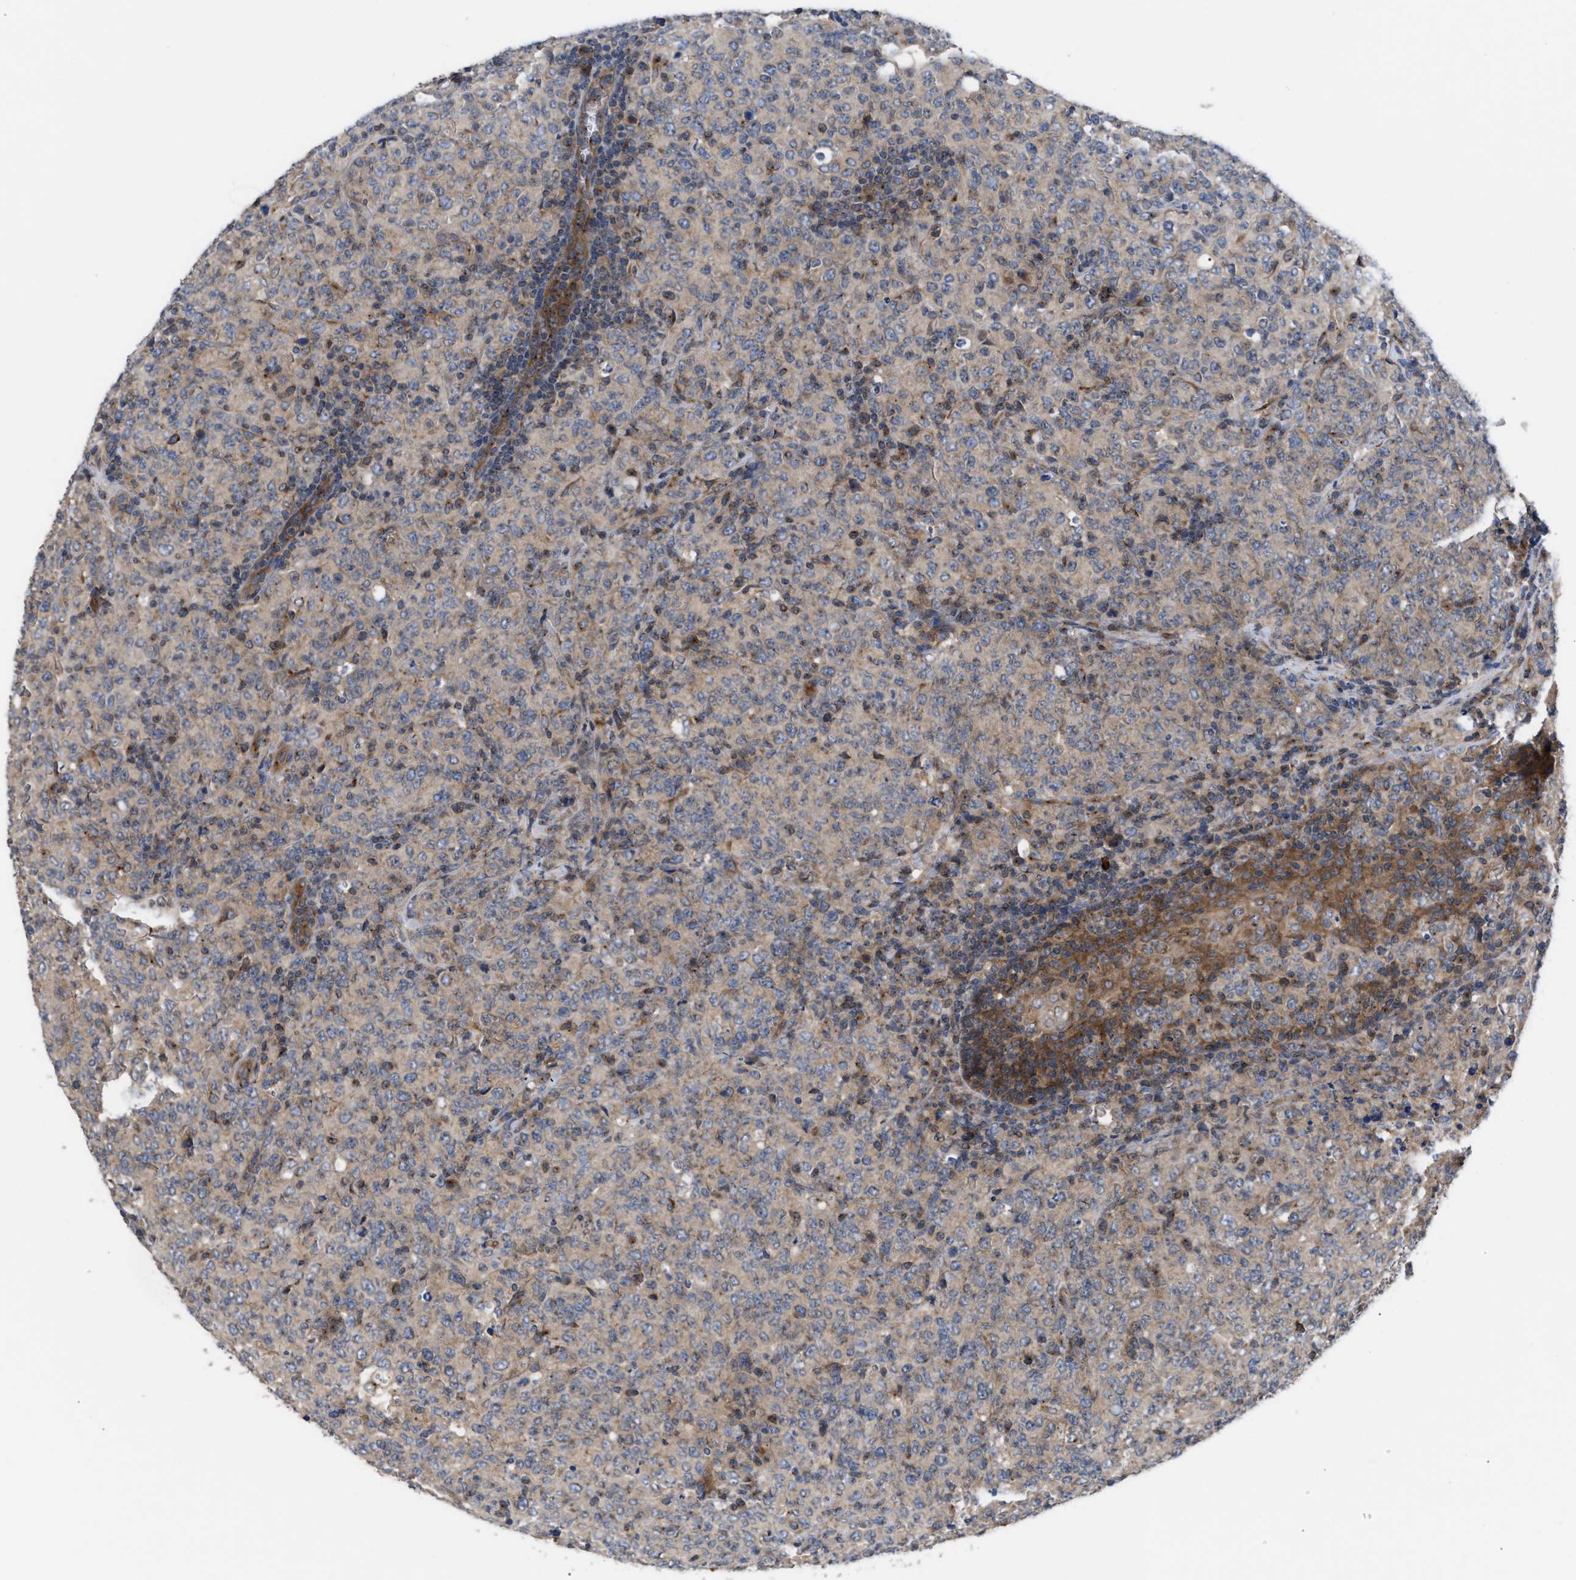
{"staining": {"intensity": "weak", "quantity": "25%-75%", "location": "cytoplasmic/membranous"}, "tissue": "lymphoma", "cell_type": "Tumor cells", "image_type": "cancer", "snomed": [{"axis": "morphology", "description": "Malignant lymphoma, non-Hodgkin's type, High grade"}, {"axis": "topography", "description": "Tonsil"}], "caption": "This is an image of immunohistochemistry (IHC) staining of high-grade malignant lymphoma, non-Hodgkin's type, which shows weak expression in the cytoplasmic/membranous of tumor cells.", "gene": "LAPTM4B", "patient": {"sex": "female", "age": 36}}